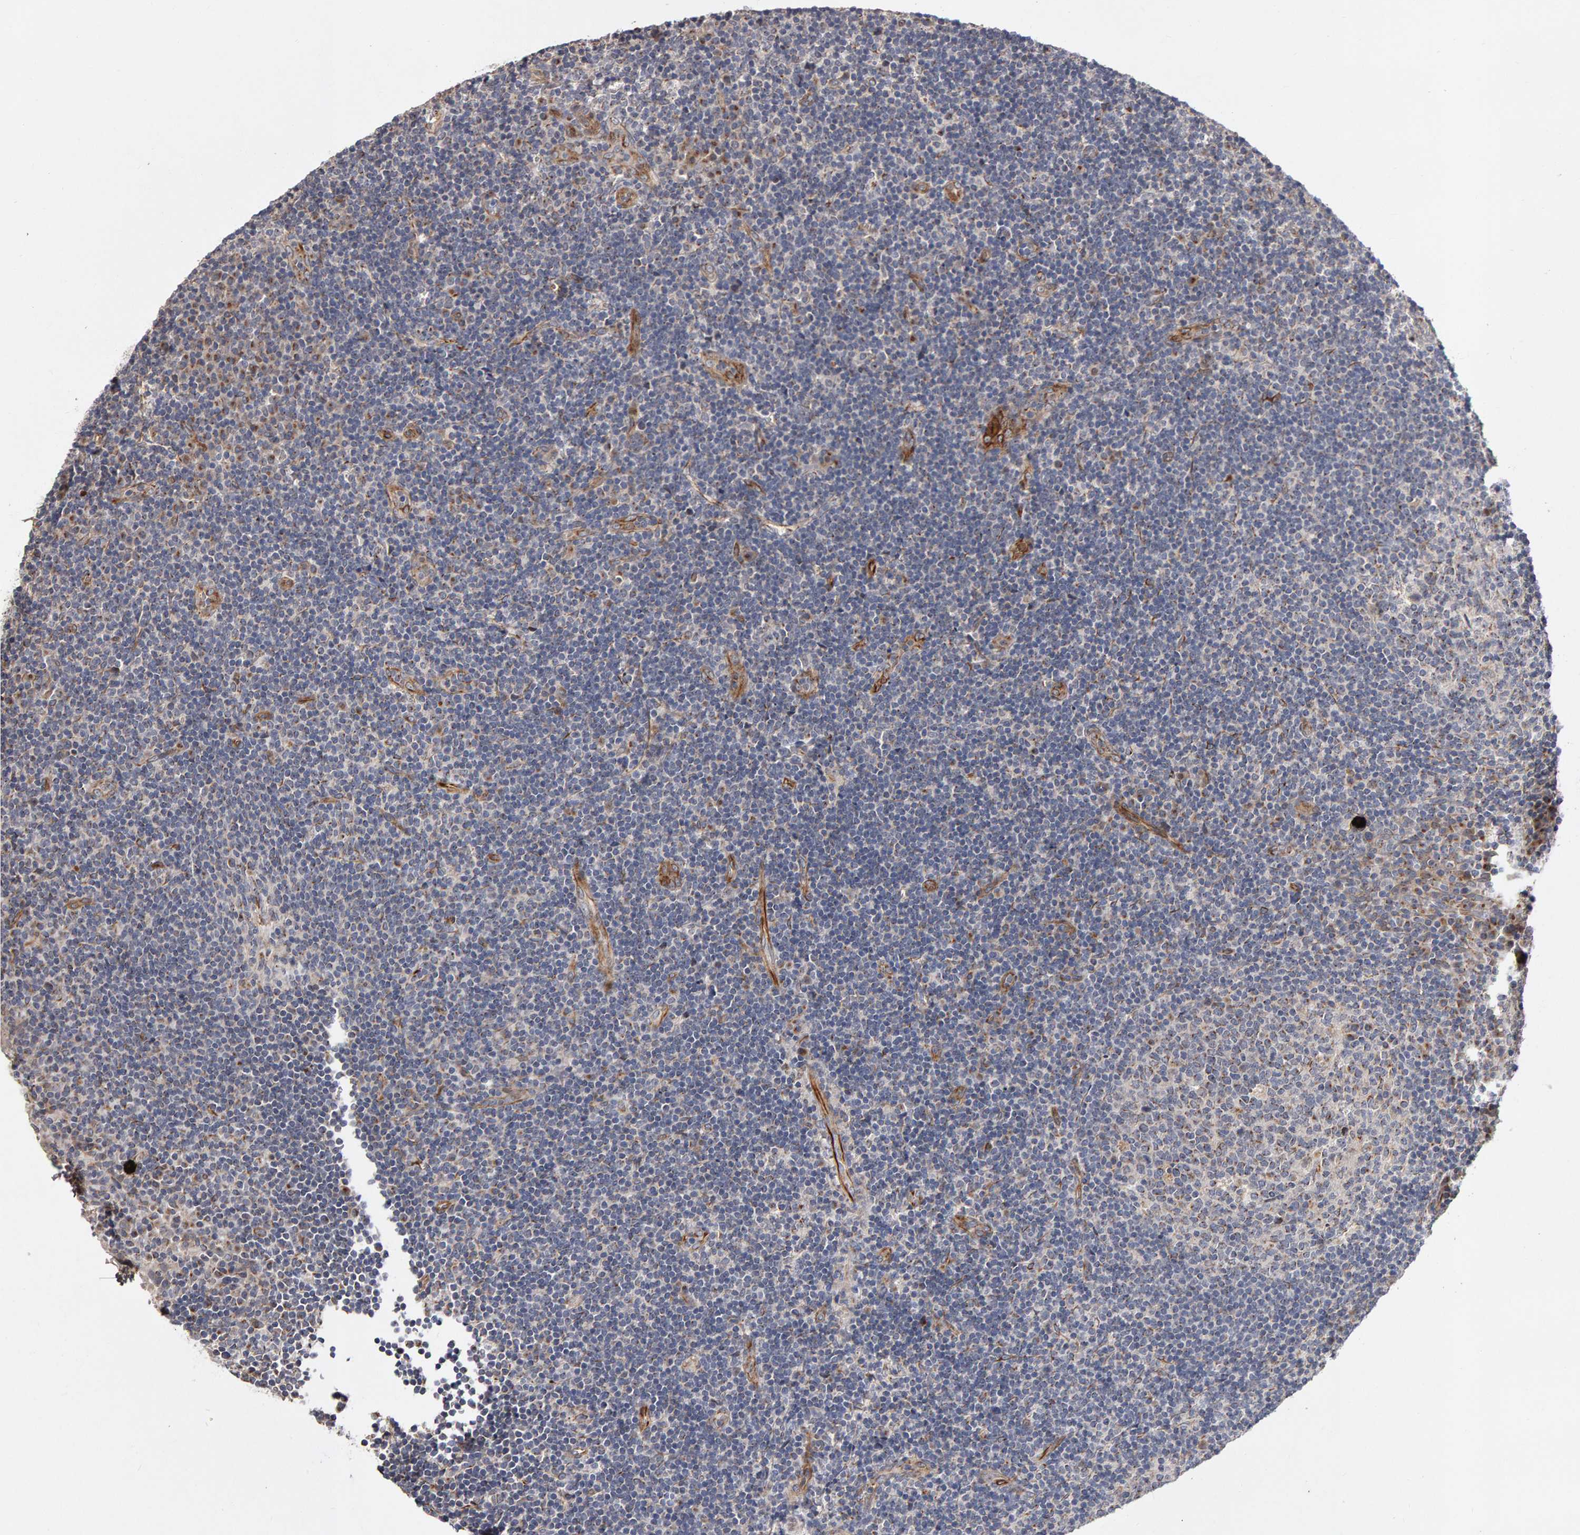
{"staining": {"intensity": "moderate", "quantity": "<25%", "location": "cytoplasmic/membranous"}, "tissue": "lymphoma", "cell_type": "Tumor cells", "image_type": "cancer", "snomed": [{"axis": "morphology", "description": "Malignant lymphoma, non-Hodgkin's type, High grade"}, {"axis": "topography", "description": "Tonsil"}], "caption": "Protein expression analysis of human malignant lymphoma, non-Hodgkin's type (high-grade) reveals moderate cytoplasmic/membranous staining in approximately <25% of tumor cells. (brown staining indicates protein expression, while blue staining denotes nuclei).", "gene": "CANT1", "patient": {"sex": "female", "age": 36}}